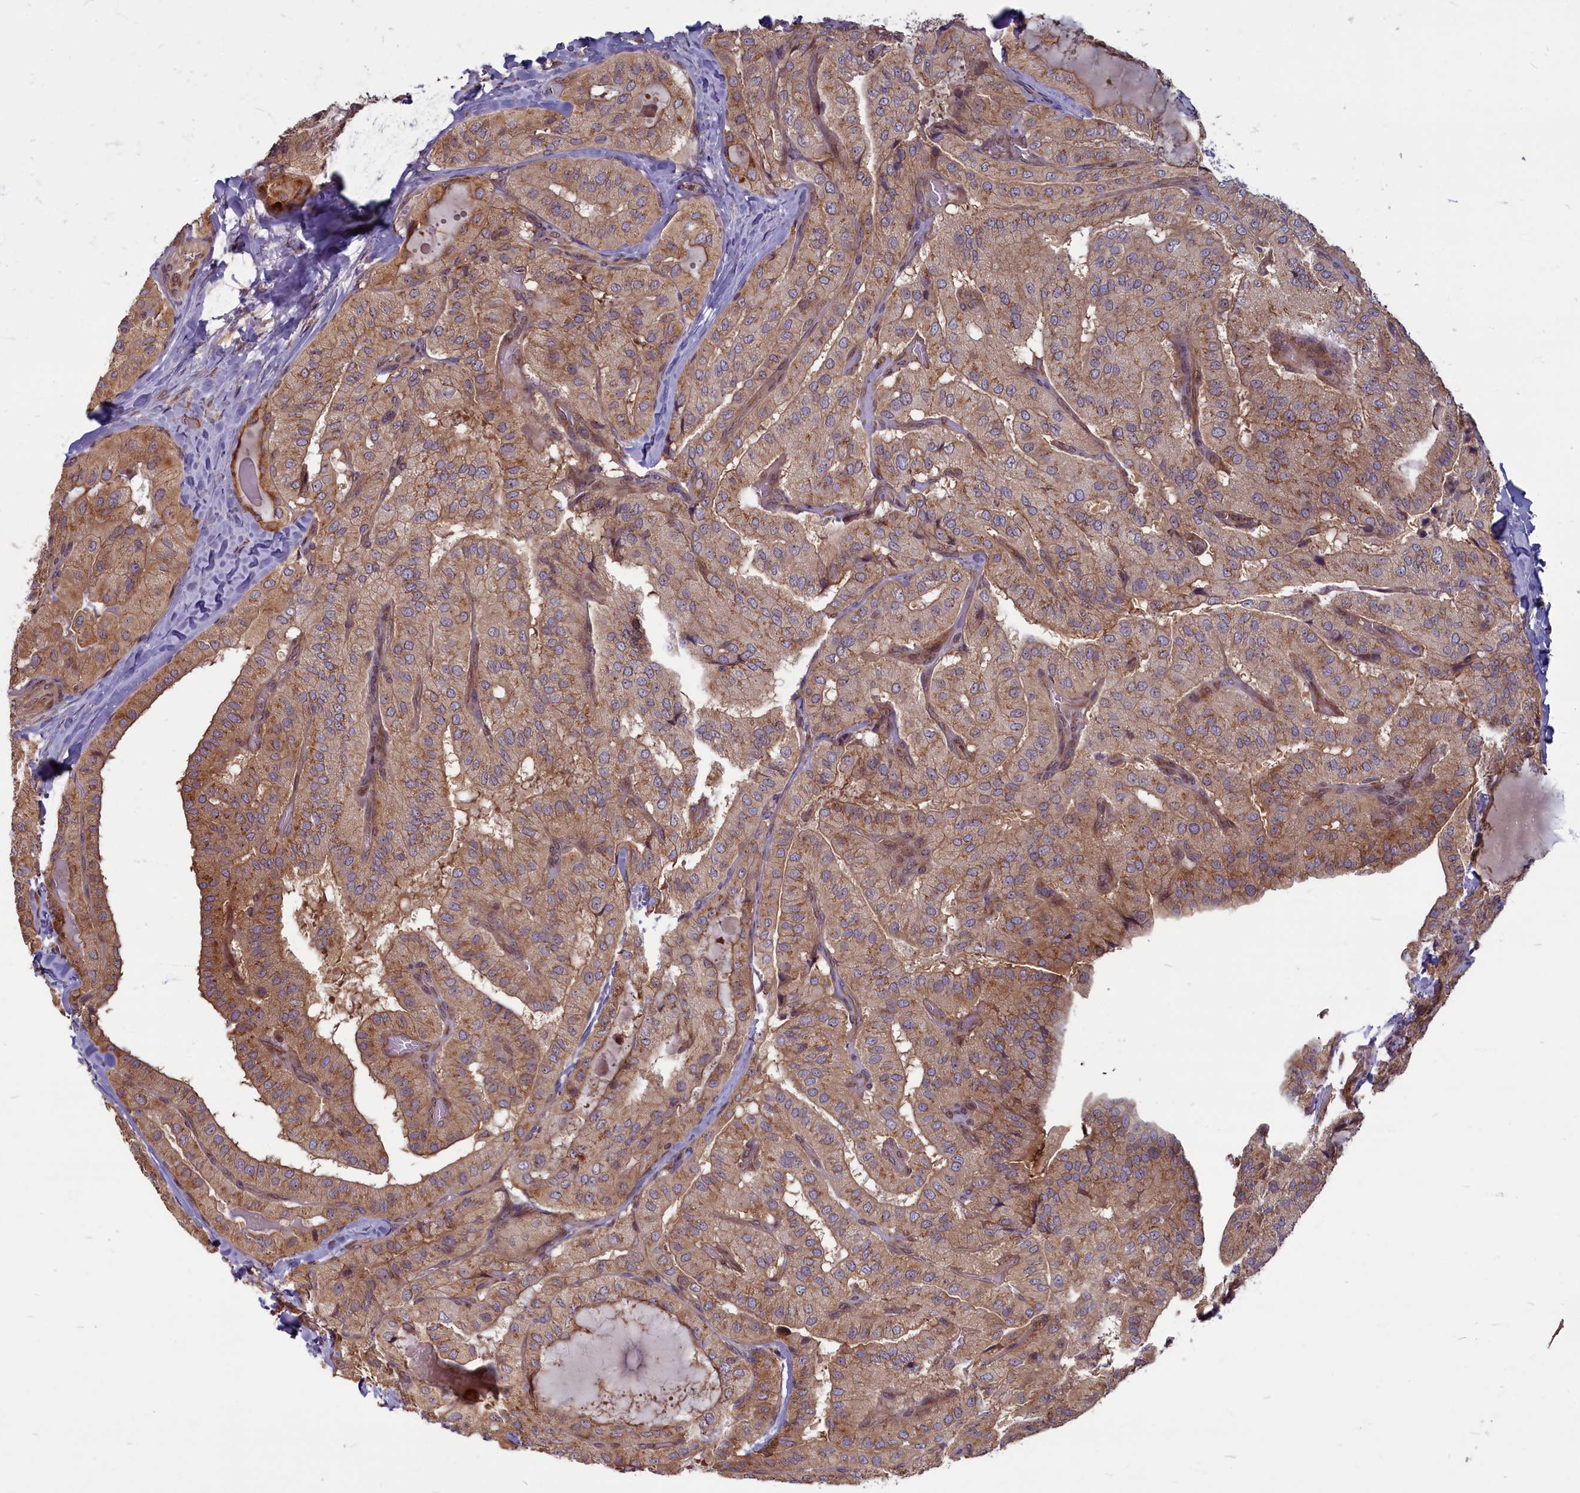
{"staining": {"intensity": "moderate", "quantity": ">75%", "location": "cytoplasmic/membranous"}, "tissue": "thyroid cancer", "cell_type": "Tumor cells", "image_type": "cancer", "snomed": [{"axis": "morphology", "description": "Normal tissue, NOS"}, {"axis": "morphology", "description": "Papillary adenocarcinoma, NOS"}, {"axis": "topography", "description": "Thyroid gland"}], "caption": "High-magnification brightfield microscopy of thyroid cancer stained with DAB (3,3'-diaminobenzidine) (brown) and counterstained with hematoxylin (blue). tumor cells exhibit moderate cytoplasmic/membranous expression is present in approximately>75% of cells.", "gene": "MYCBP", "patient": {"sex": "female", "age": 59}}